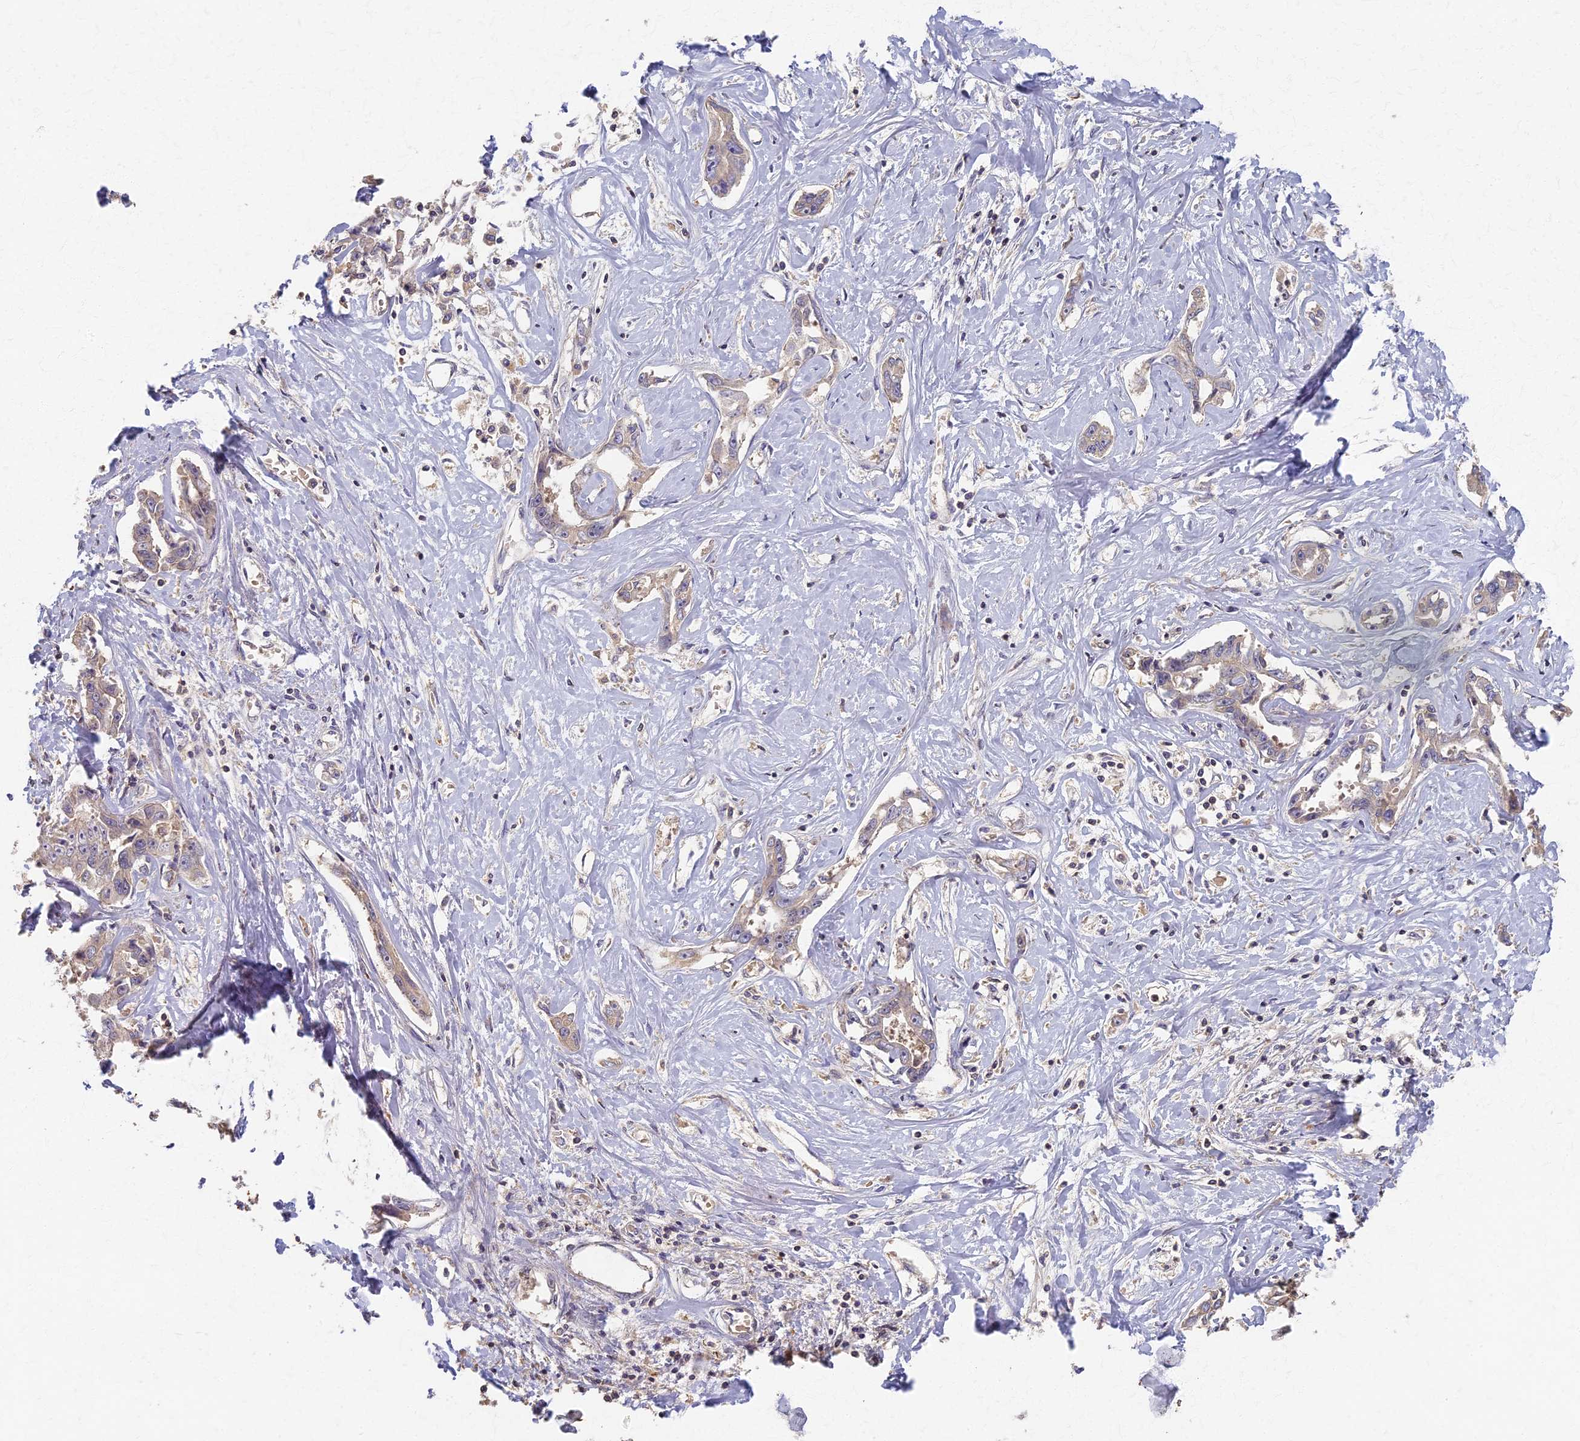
{"staining": {"intensity": "negative", "quantity": "none", "location": "none"}, "tissue": "liver cancer", "cell_type": "Tumor cells", "image_type": "cancer", "snomed": [{"axis": "morphology", "description": "Cholangiocarcinoma"}, {"axis": "topography", "description": "Liver"}], "caption": "IHC histopathology image of neoplastic tissue: cholangiocarcinoma (liver) stained with DAB (3,3'-diaminobenzidine) demonstrates no significant protein expression in tumor cells.", "gene": "AP4E1", "patient": {"sex": "male", "age": 59}}